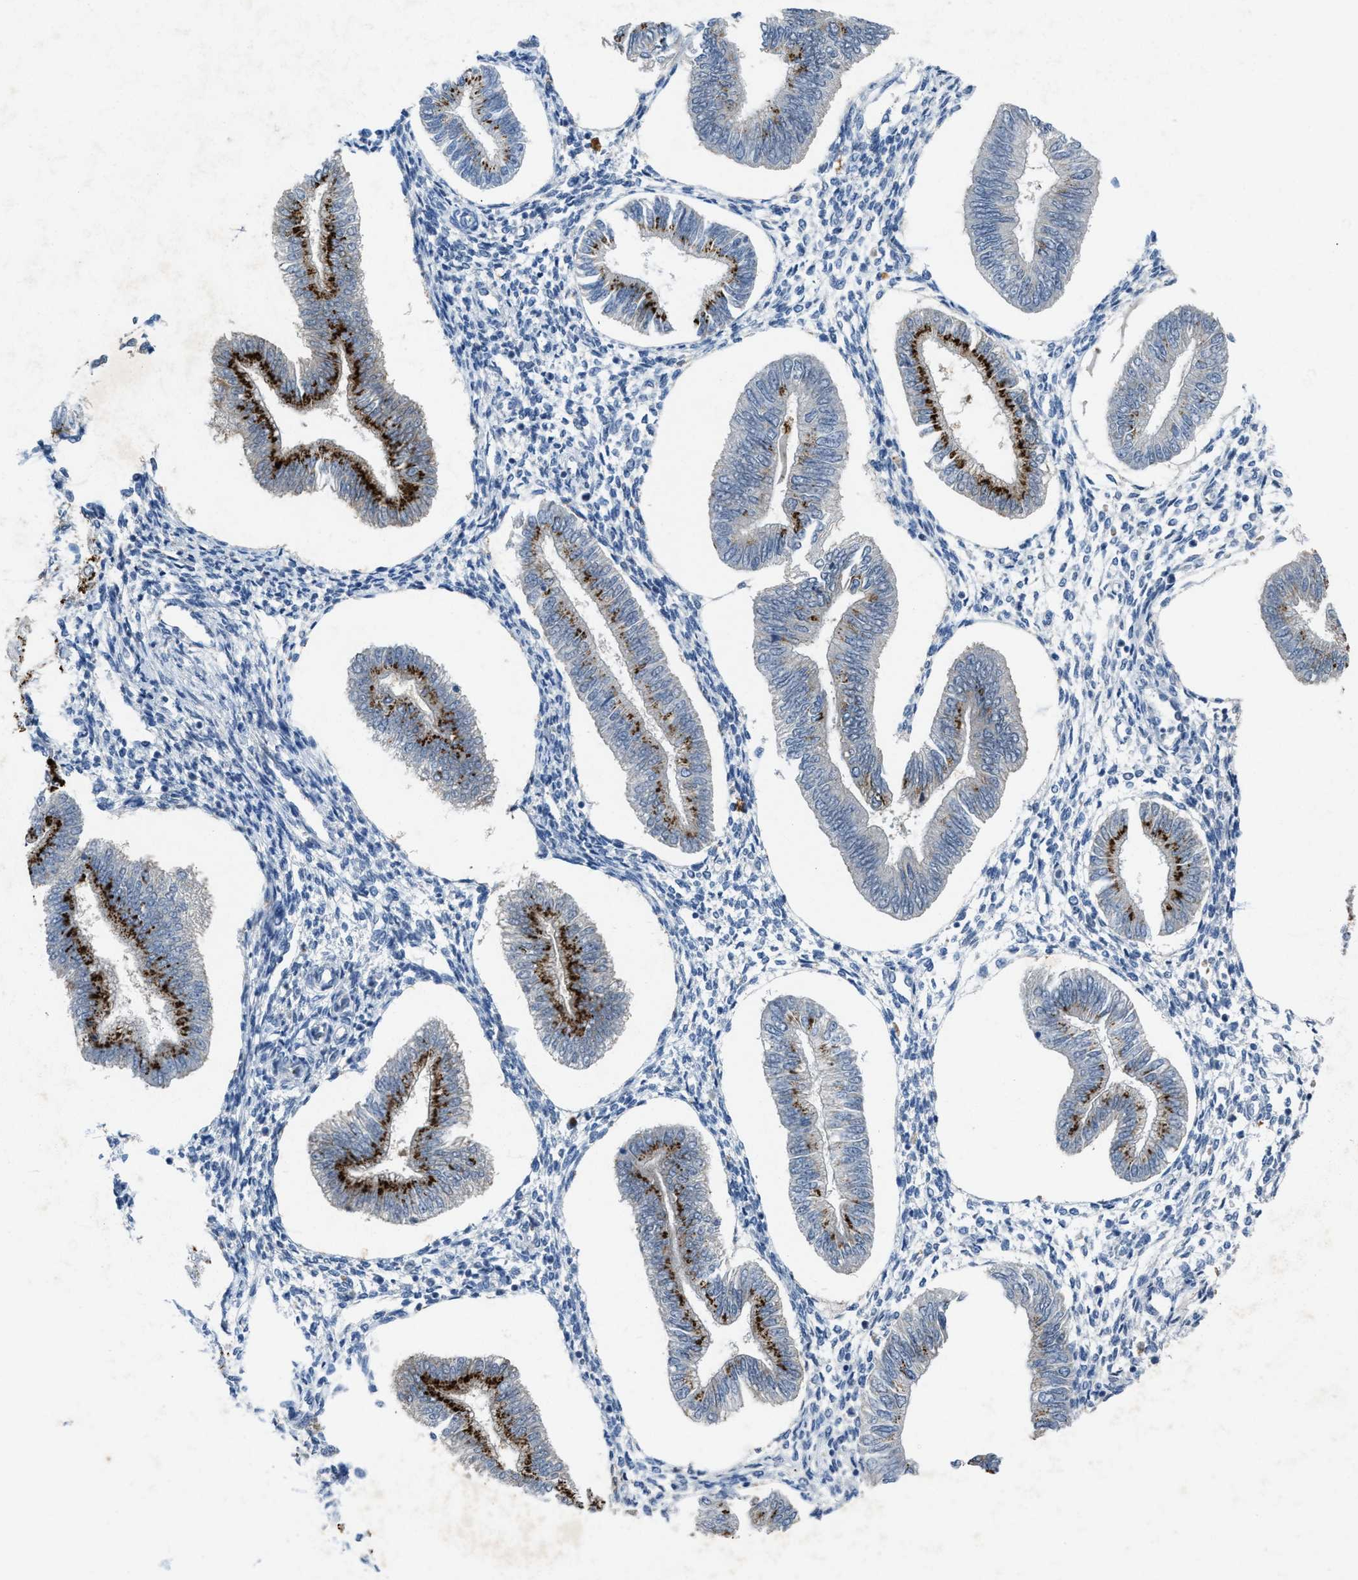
{"staining": {"intensity": "negative", "quantity": "none", "location": "none"}, "tissue": "endometrium", "cell_type": "Cells in endometrial stroma", "image_type": "normal", "snomed": [{"axis": "morphology", "description": "Normal tissue, NOS"}, {"axis": "topography", "description": "Endometrium"}], "caption": "Endometrium was stained to show a protein in brown. There is no significant expression in cells in endometrial stroma. (Stains: DAB (3,3'-diaminobenzidine) immunohistochemistry (IHC) with hematoxylin counter stain, Microscopy: brightfield microscopy at high magnification).", "gene": "SLC5A5", "patient": {"sex": "female", "age": 50}}